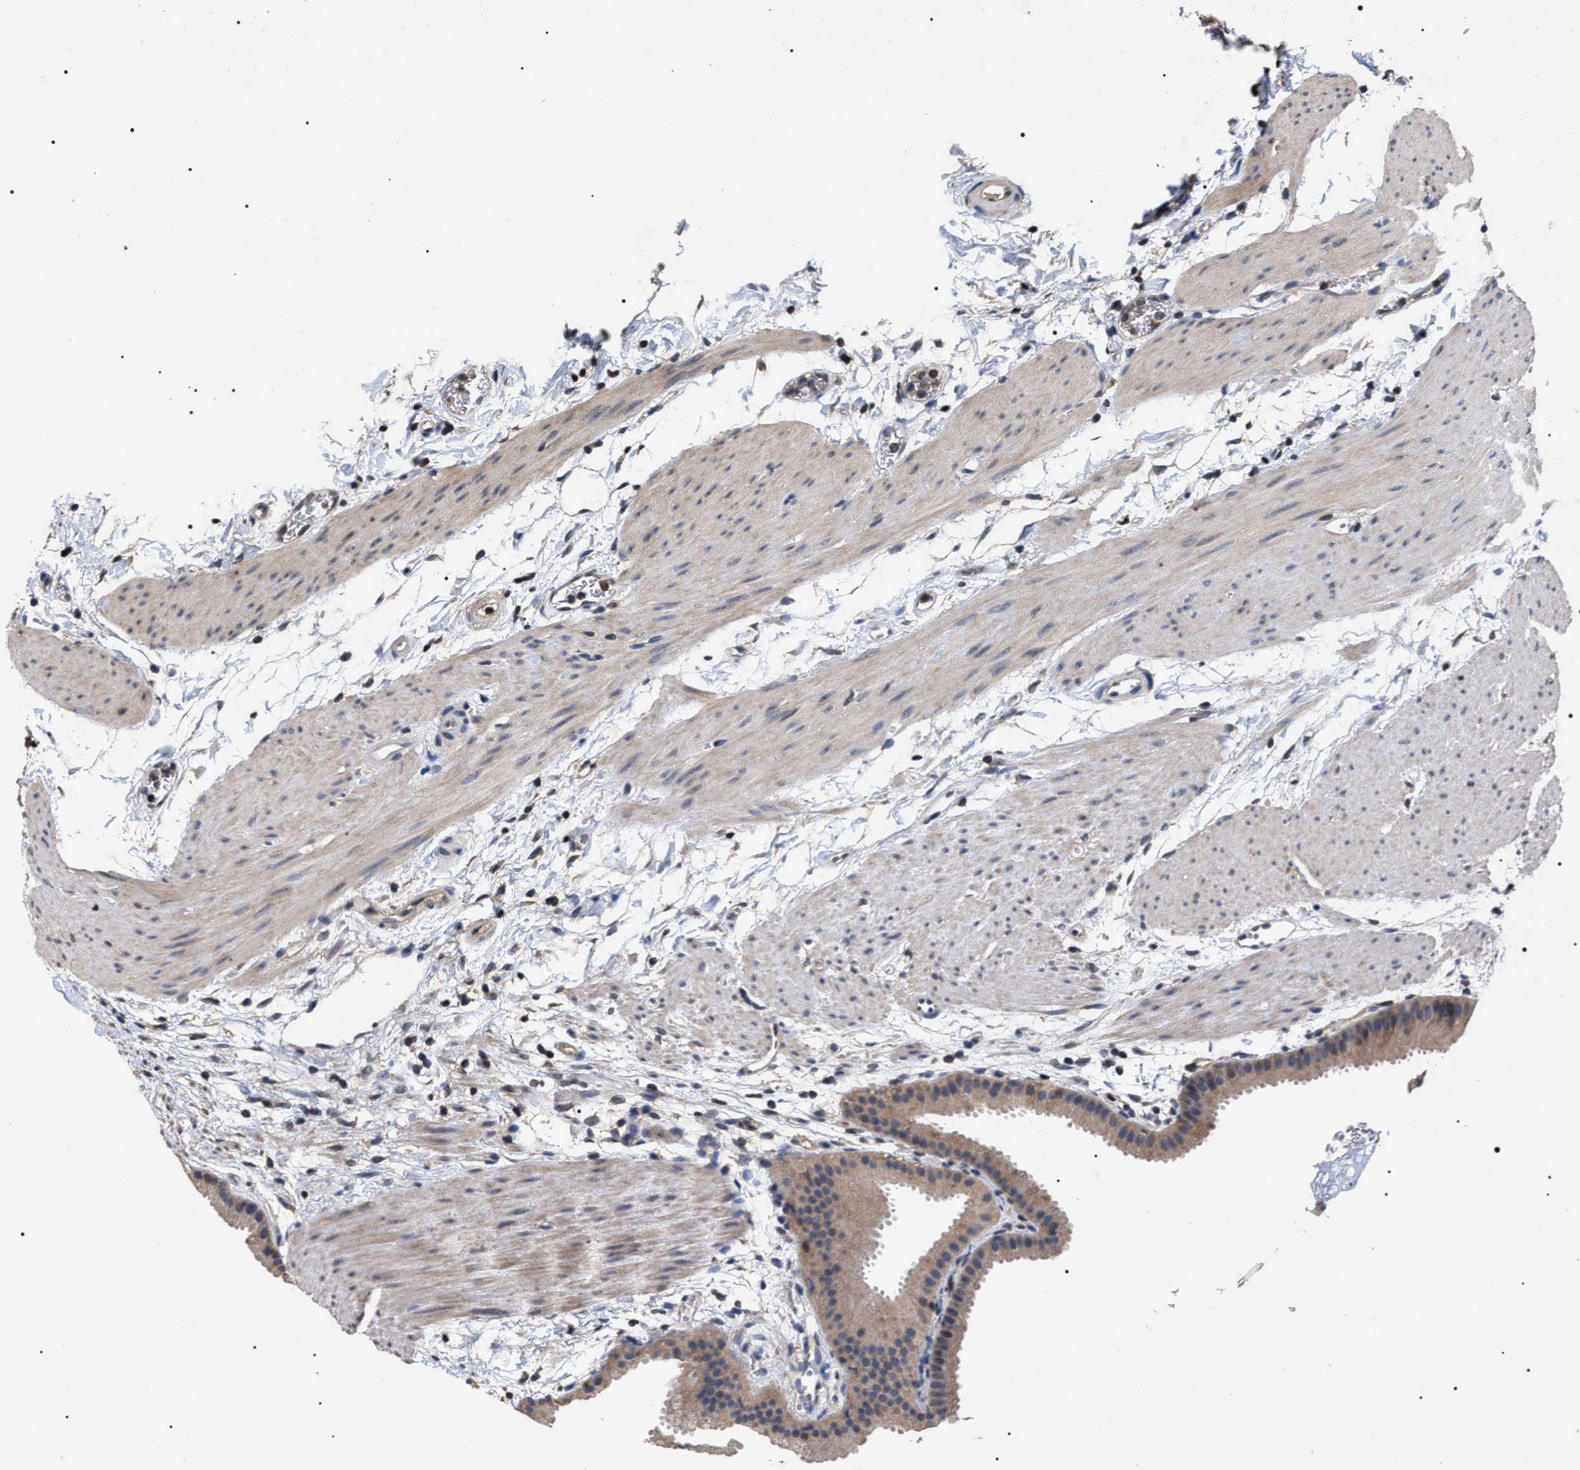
{"staining": {"intensity": "weak", "quantity": "25%-75%", "location": "cytoplasmic/membranous"}, "tissue": "gallbladder", "cell_type": "Glandular cells", "image_type": "normal", "snomed": [{"axis": "morphology", "description": "Normal tissue, NOS"}, {"axis": "topography", "description": "Gallbladder"}], "caption": "Brown immunohistochemical staining in normal human gallbladder displays weak cytoplasmic/membranous expression in about 25%-75% of glandular cells.", "gene": "UPF3A", "patient": {"sex": "female", "age": 64}}